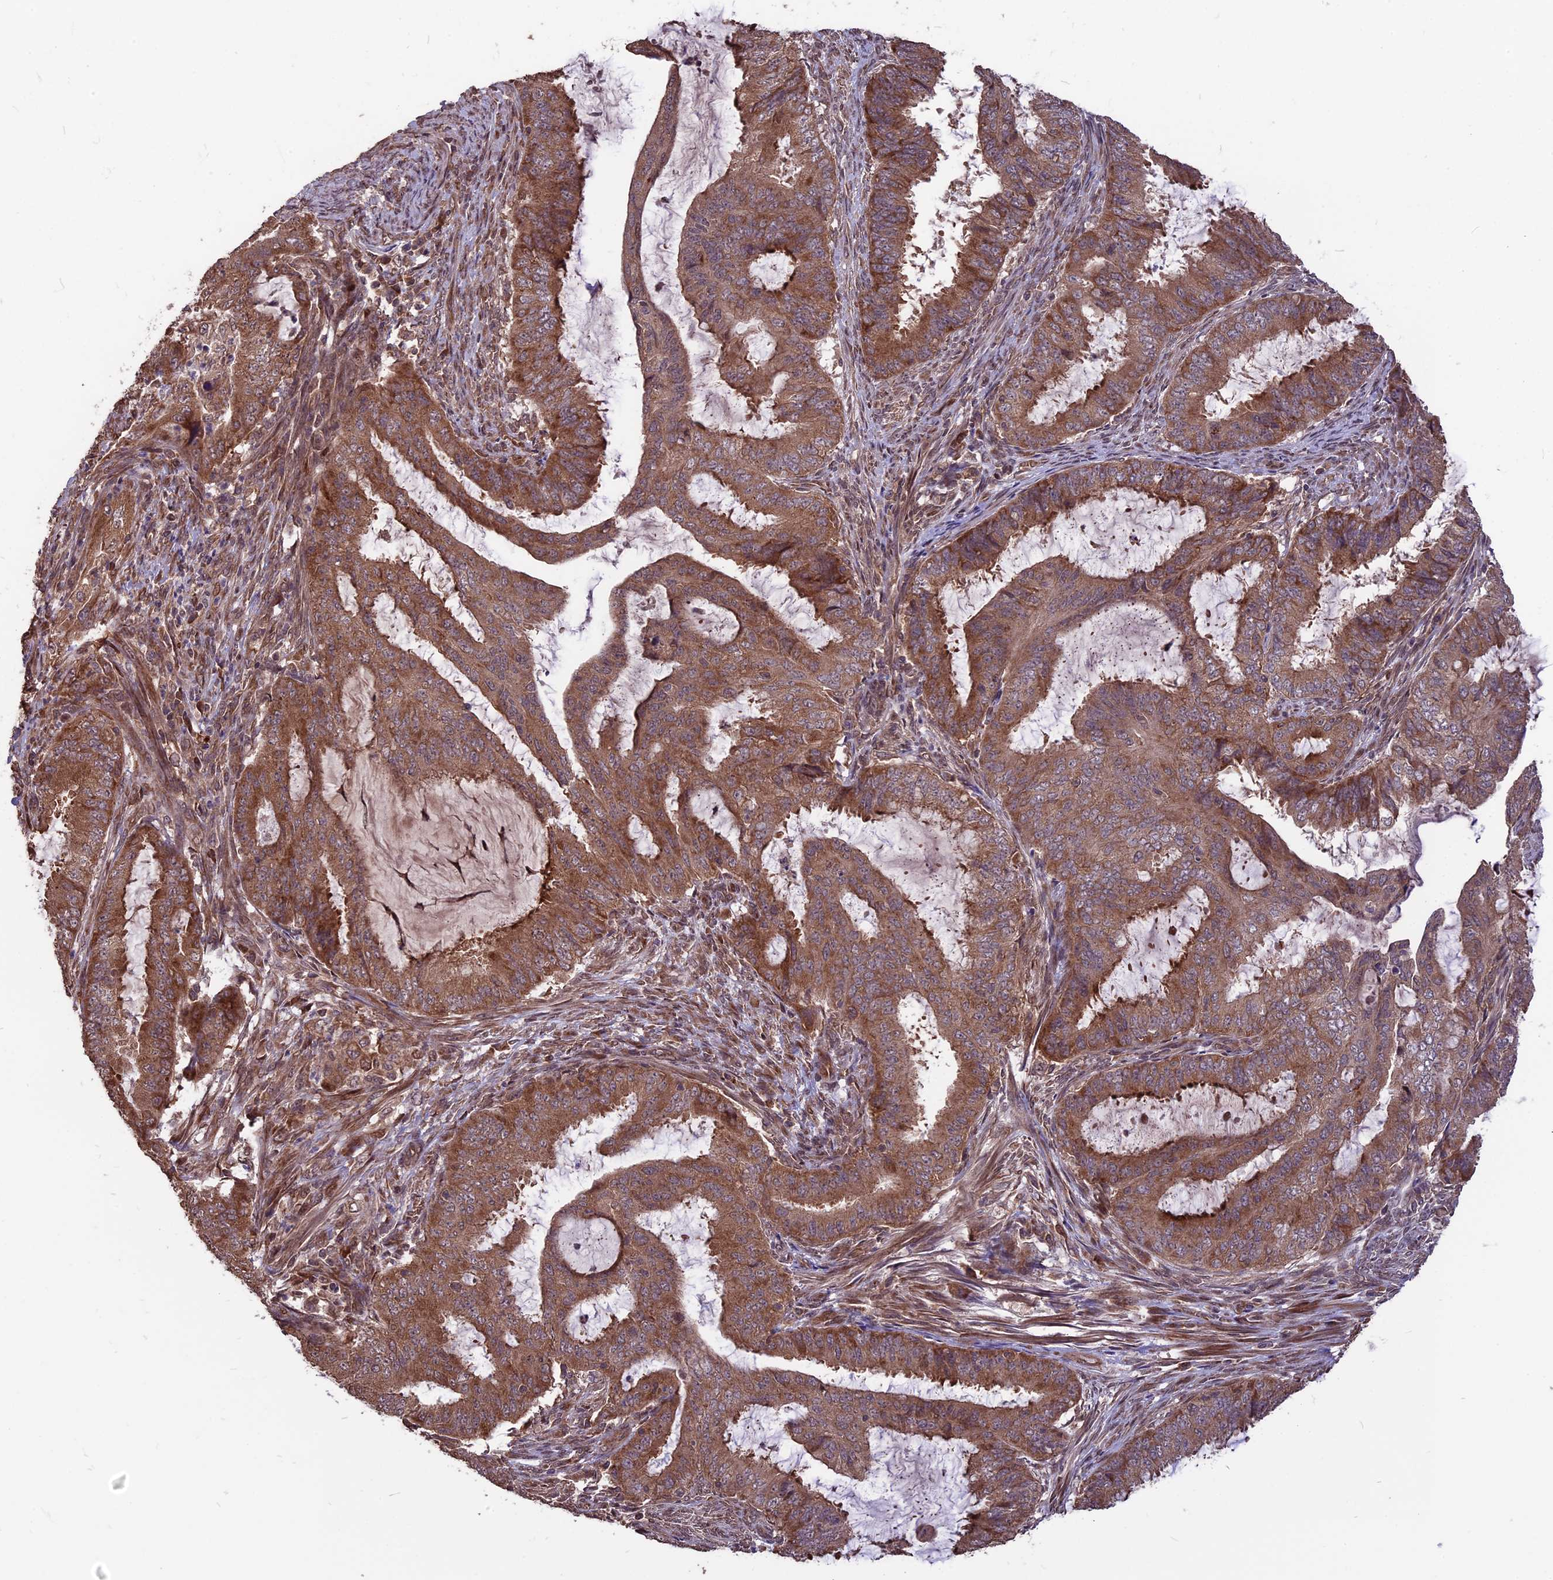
{"staining": {"intensity": "moderate", "quantity": ">75%", "location": "nuclear"}, "tissue": "endometrial cancer", "cell_type": "Tumor cells", "image_type": "cancer", "snomed": [{"axis": "morphology", "description": "Adenocarcinoma, NOS"}, {"axis": "topography", "description": "Endometrium"}], "caption": "Tumor cells display medium levels of moderate nuclear positivity in approximately >75% of cells in human endometrial cancer.", "gene": "ZNF598", "patient": {"sex": "female", "age": 51}}